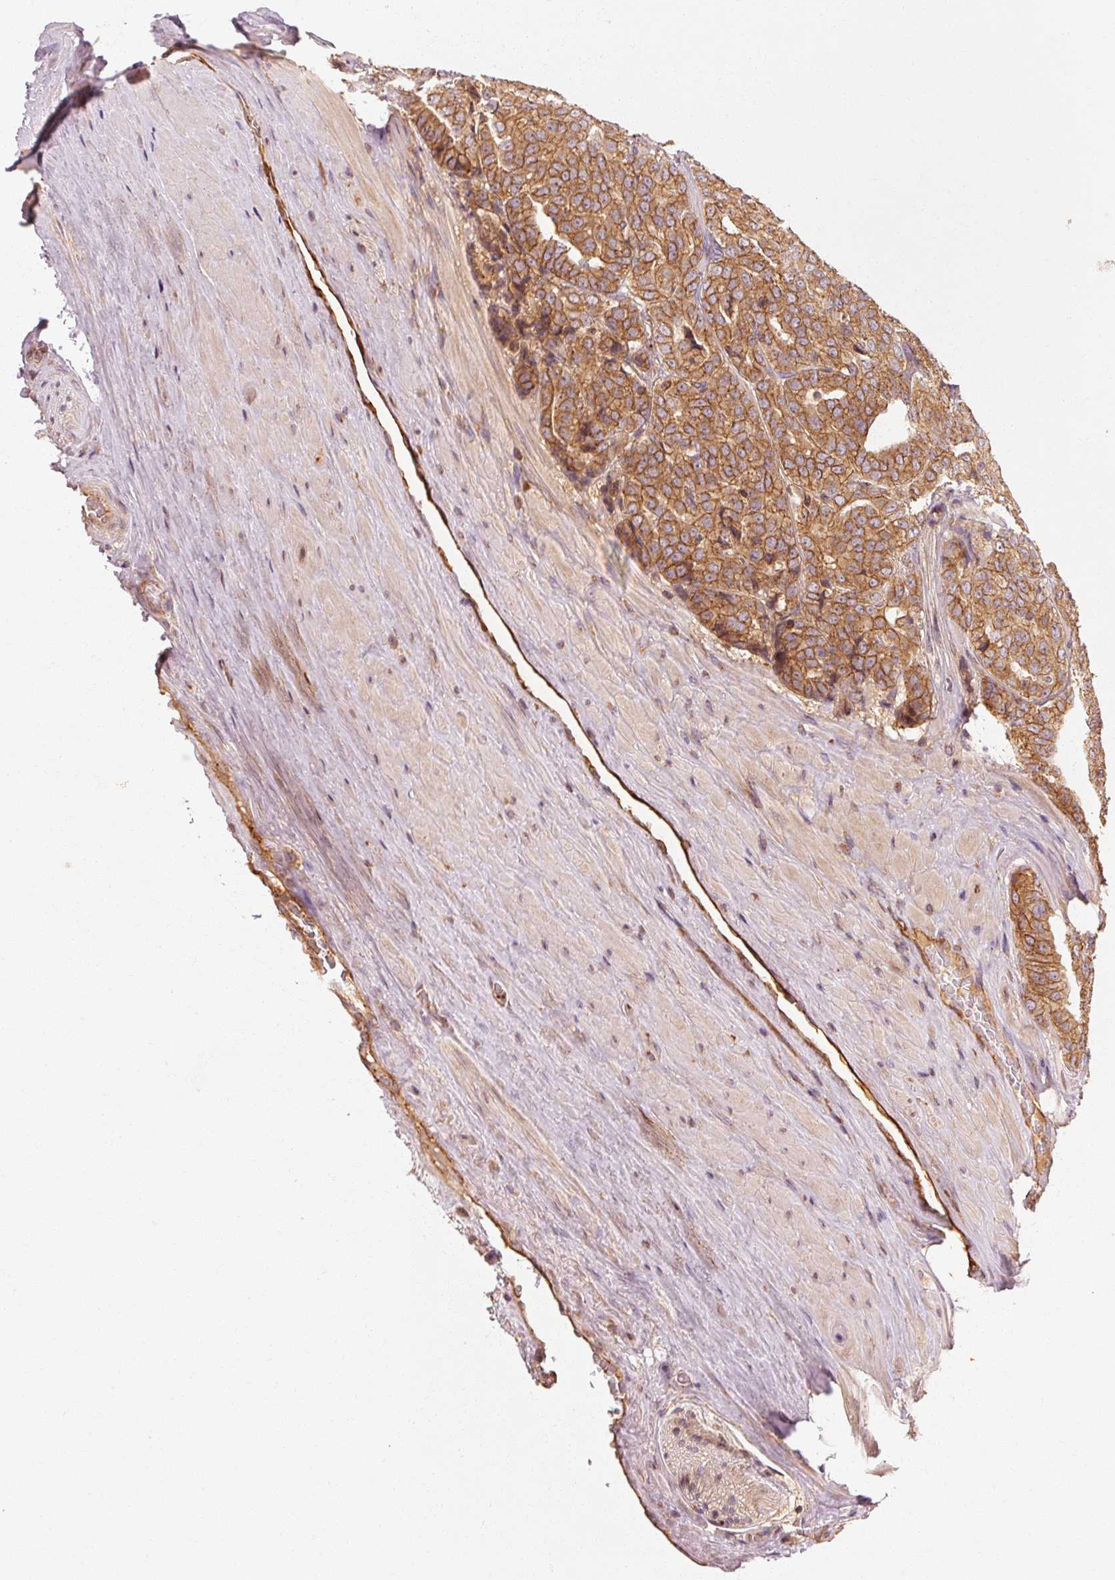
{"staining": {"intensity": "moderate", "quantity": ">75%", "location": "cytoplasmic/membranous"}, "tissue": "prostate cancer", "cell_type": "Tumor cells", "image_type": "cancer", "snomed": [{"axis": "morphology", "description": "Adenocarcinoma, High grade"}, {"axis": "topography", "description": "Prostate"}], "caption": "Immunohistochemistry (IHC) (DAB) staining of human prostate cancer shows moderate cytoplasmic/membranous protein staining in about >75% of tumor cells.", "gene": "CTNNA1", "patient": {"sex": "male", "age": 68}}